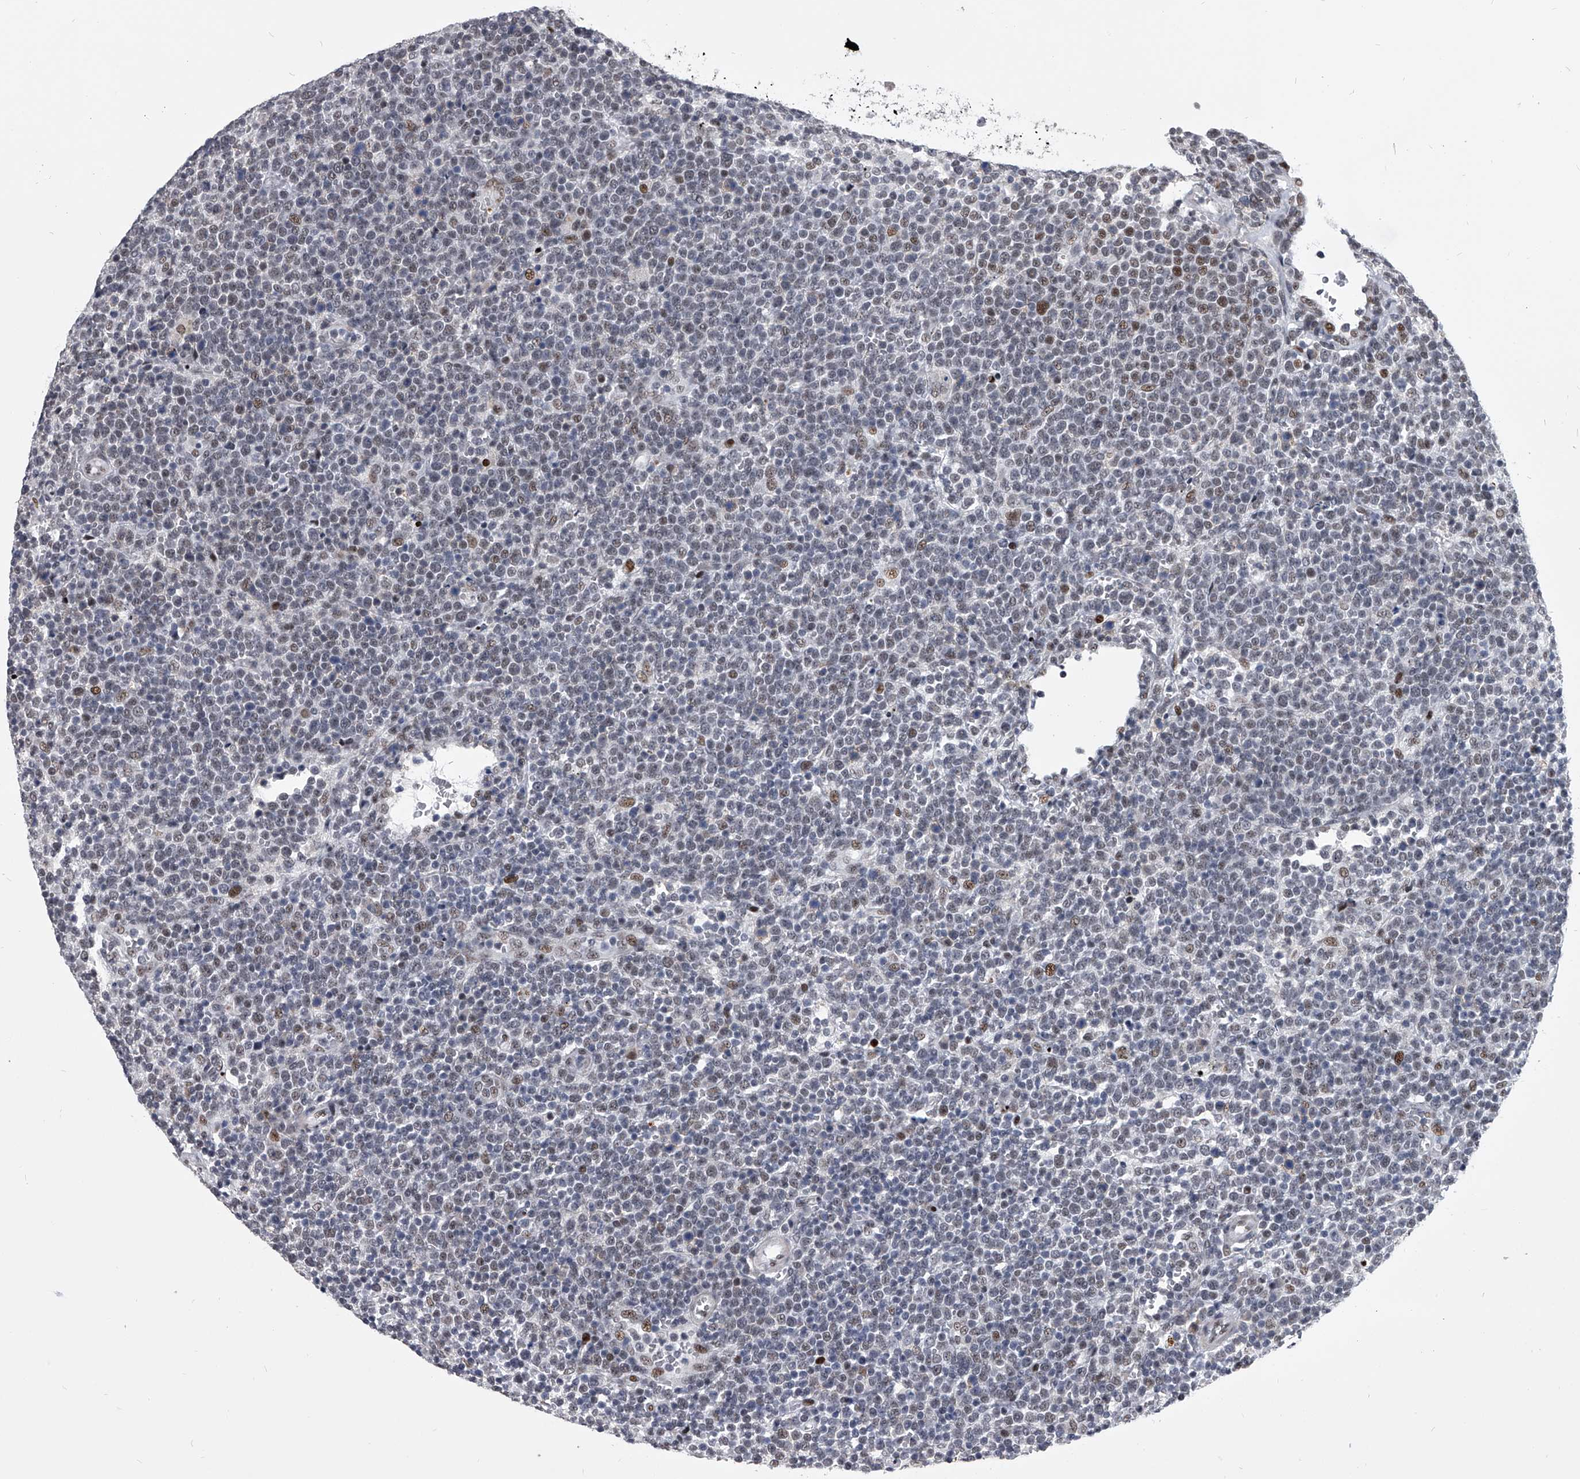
{"staining": {"intensity": "moderate", "quantity": "<25%", "location": "nuclear"}, "tissue": "lymphoma", "cell_type": "Tumor cells", "image_type": "cancer", "snomed": [{"axis": "morphology", "description": "Malignant lymphoma, non-Hodgkin's type, High grade"}, {"axis": "topography", "description": "Lymph node"}], "caption": "An IHC micrograph of neoplastic tissue is shown. Protein staining in brown highlights moderate nuclear positivity in lymphoma within tumor cells.", "gene": "CMTR1", "patient": {"sex": "male", "age": 61}}